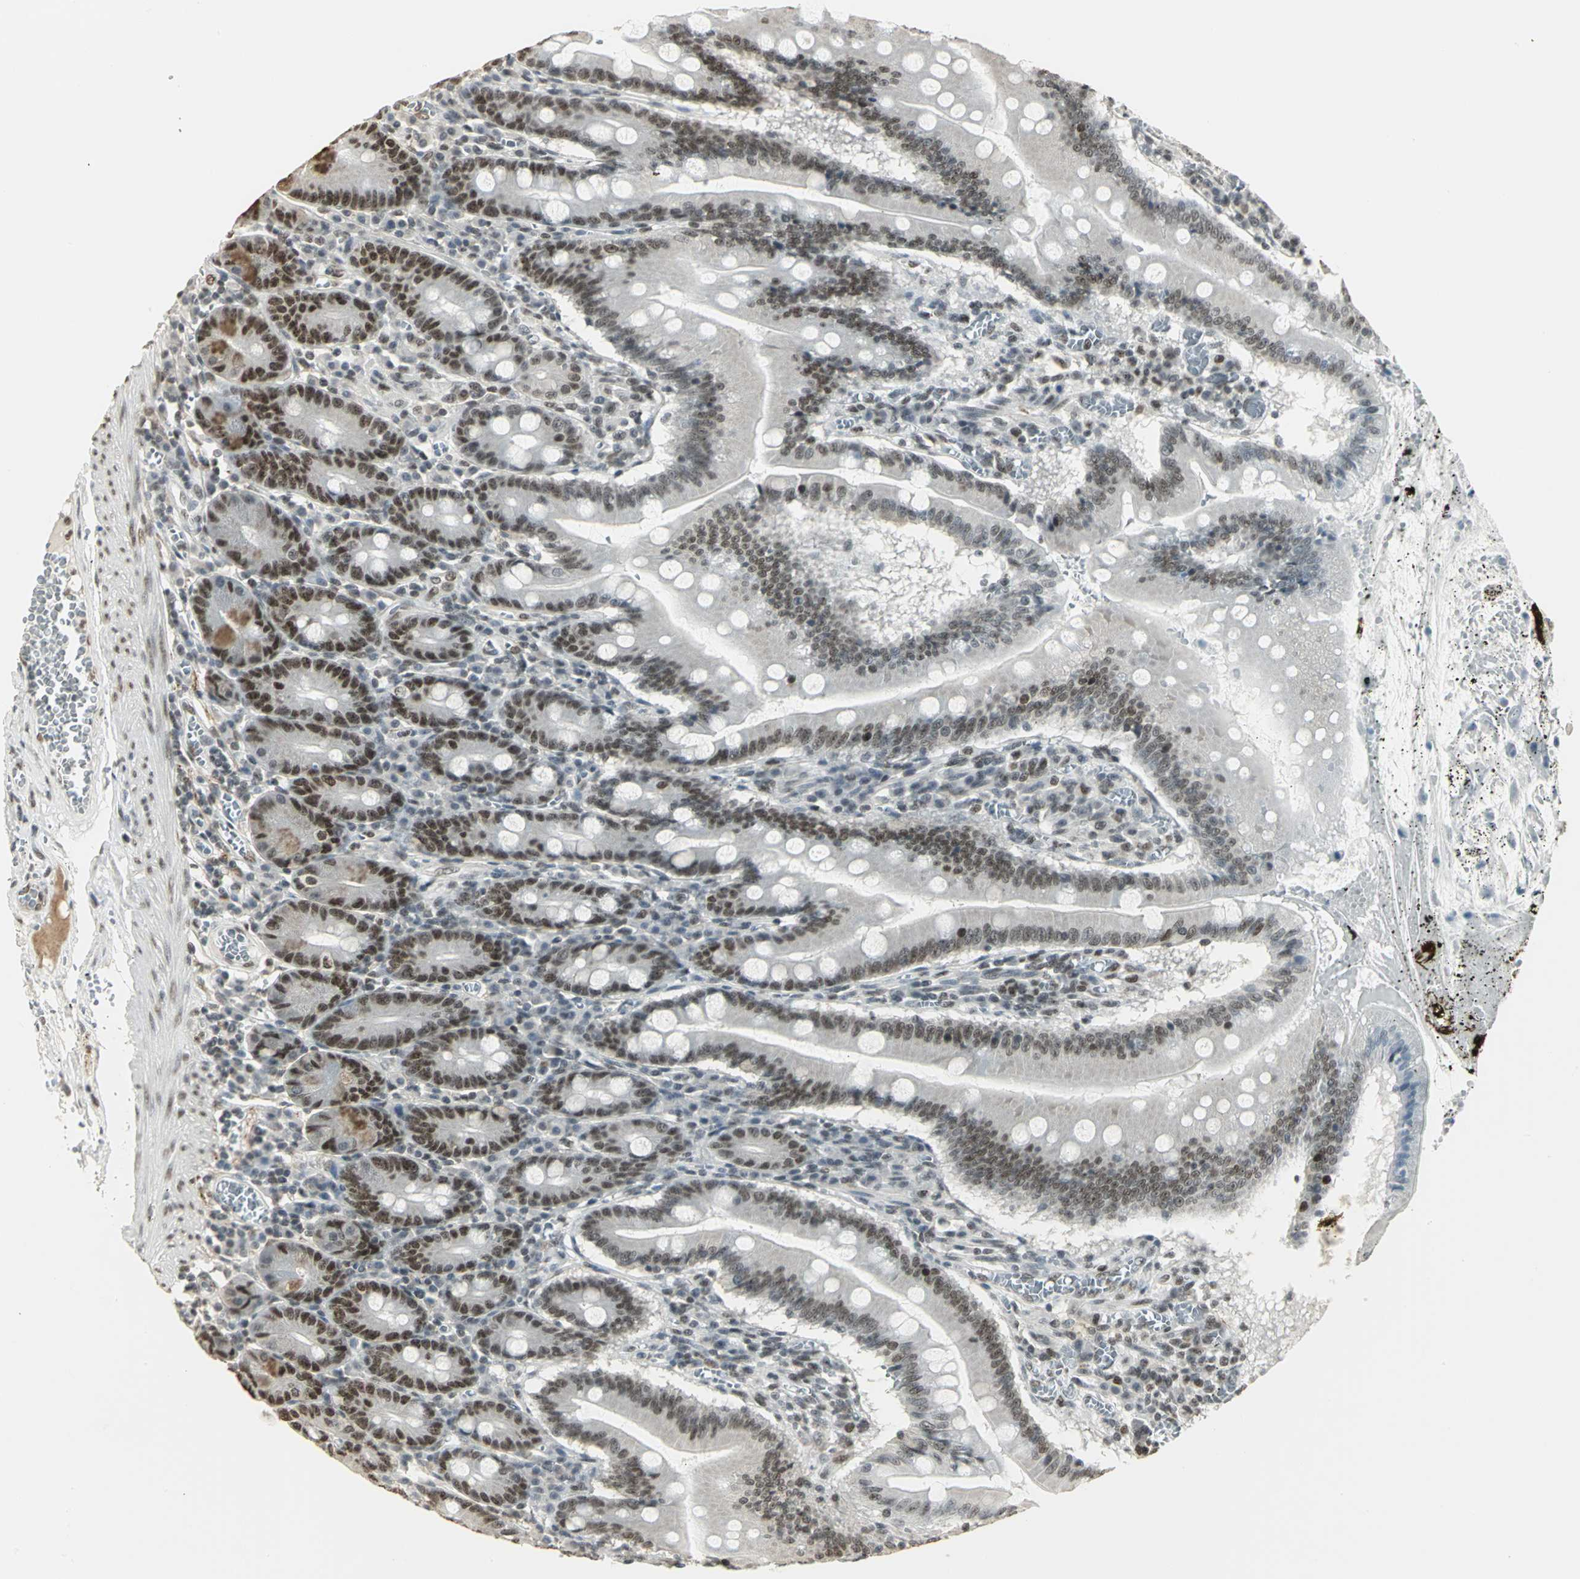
{"staining": {"intensity": "strong", "quantity": ">75%", "location": "nuclear"}, "tissue": "small intestine", "cell_type": "Glandular cells", "image_type": "normal", "snomed": [{"axis": "morphology", "description": "Normal tissue, NOS"}, {"axis": "topography", "description": "Small intestine"}], "caption": "Protein staining reveals strong nuclear positivity in approximately >75% of glandular cells in unremarkable small intestine. (brown staining indicates protein expression, while blue staining denotes nuclei).", "gene": "CBX3", "patient": {"sex": "male", "age": 71}}